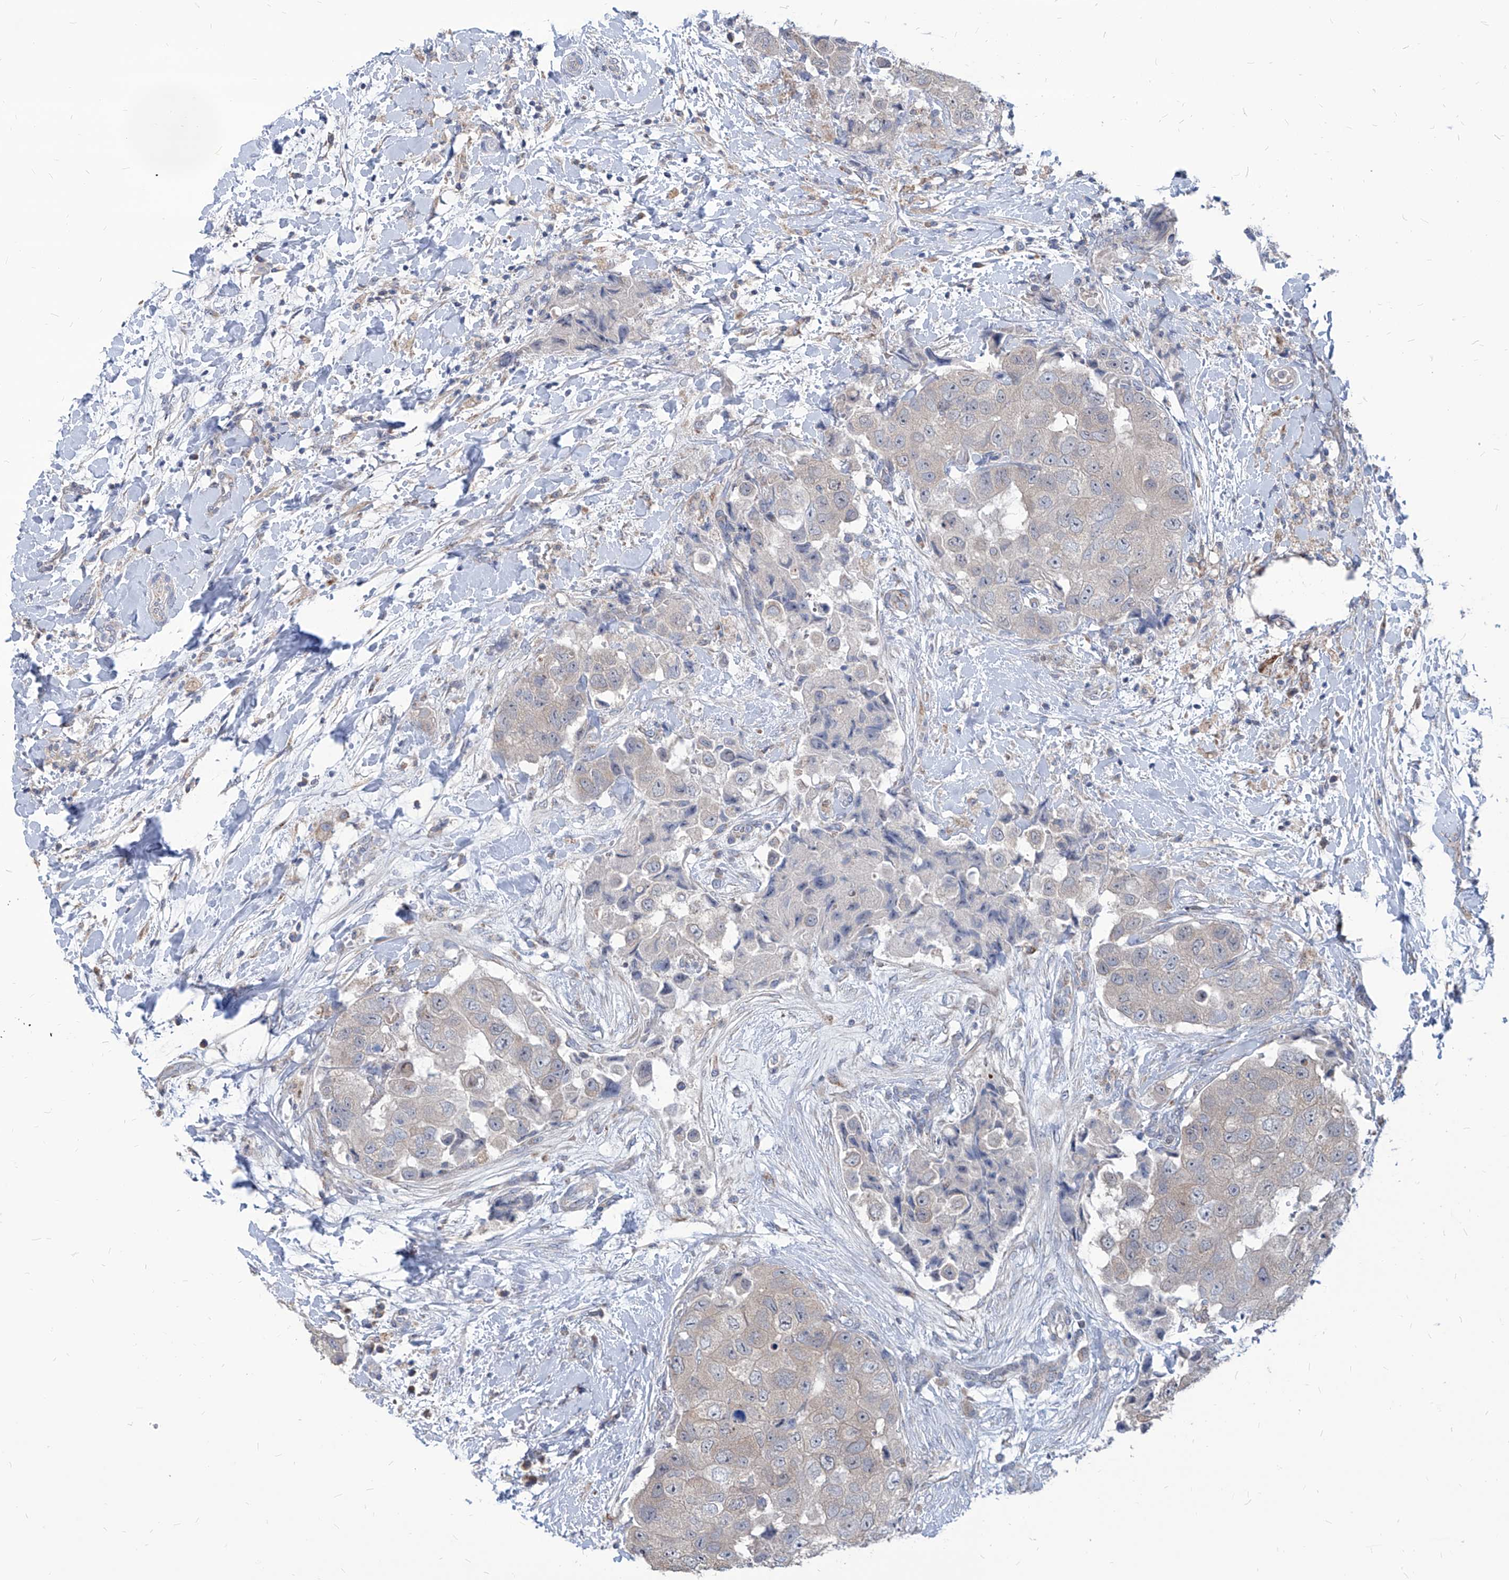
{"staining": {"intensity": "negative", "quantity": "none", "location": "none"}, "tissue": "breast cancer", "cell_type": "Tumor cells", "image_type": "cancer", "snomed": [{"axis": "morphology", "description": "Normal tissue, NOS"}, {"axis": "morphology", "description": "Duct carcinoma"}, {"axis": "topography", "description": "Breast"}], "caption": "This is a photomicrograph of immunohistochemistry staining of breast intraductal carcinoma, which shows no staining in tumor cells. (DAB immunohistochemistry (IHC) visualized using brightfield microscopy, high magnification).", "gene": "AGPS", "patient": {"sex": "female", "age": 62}}